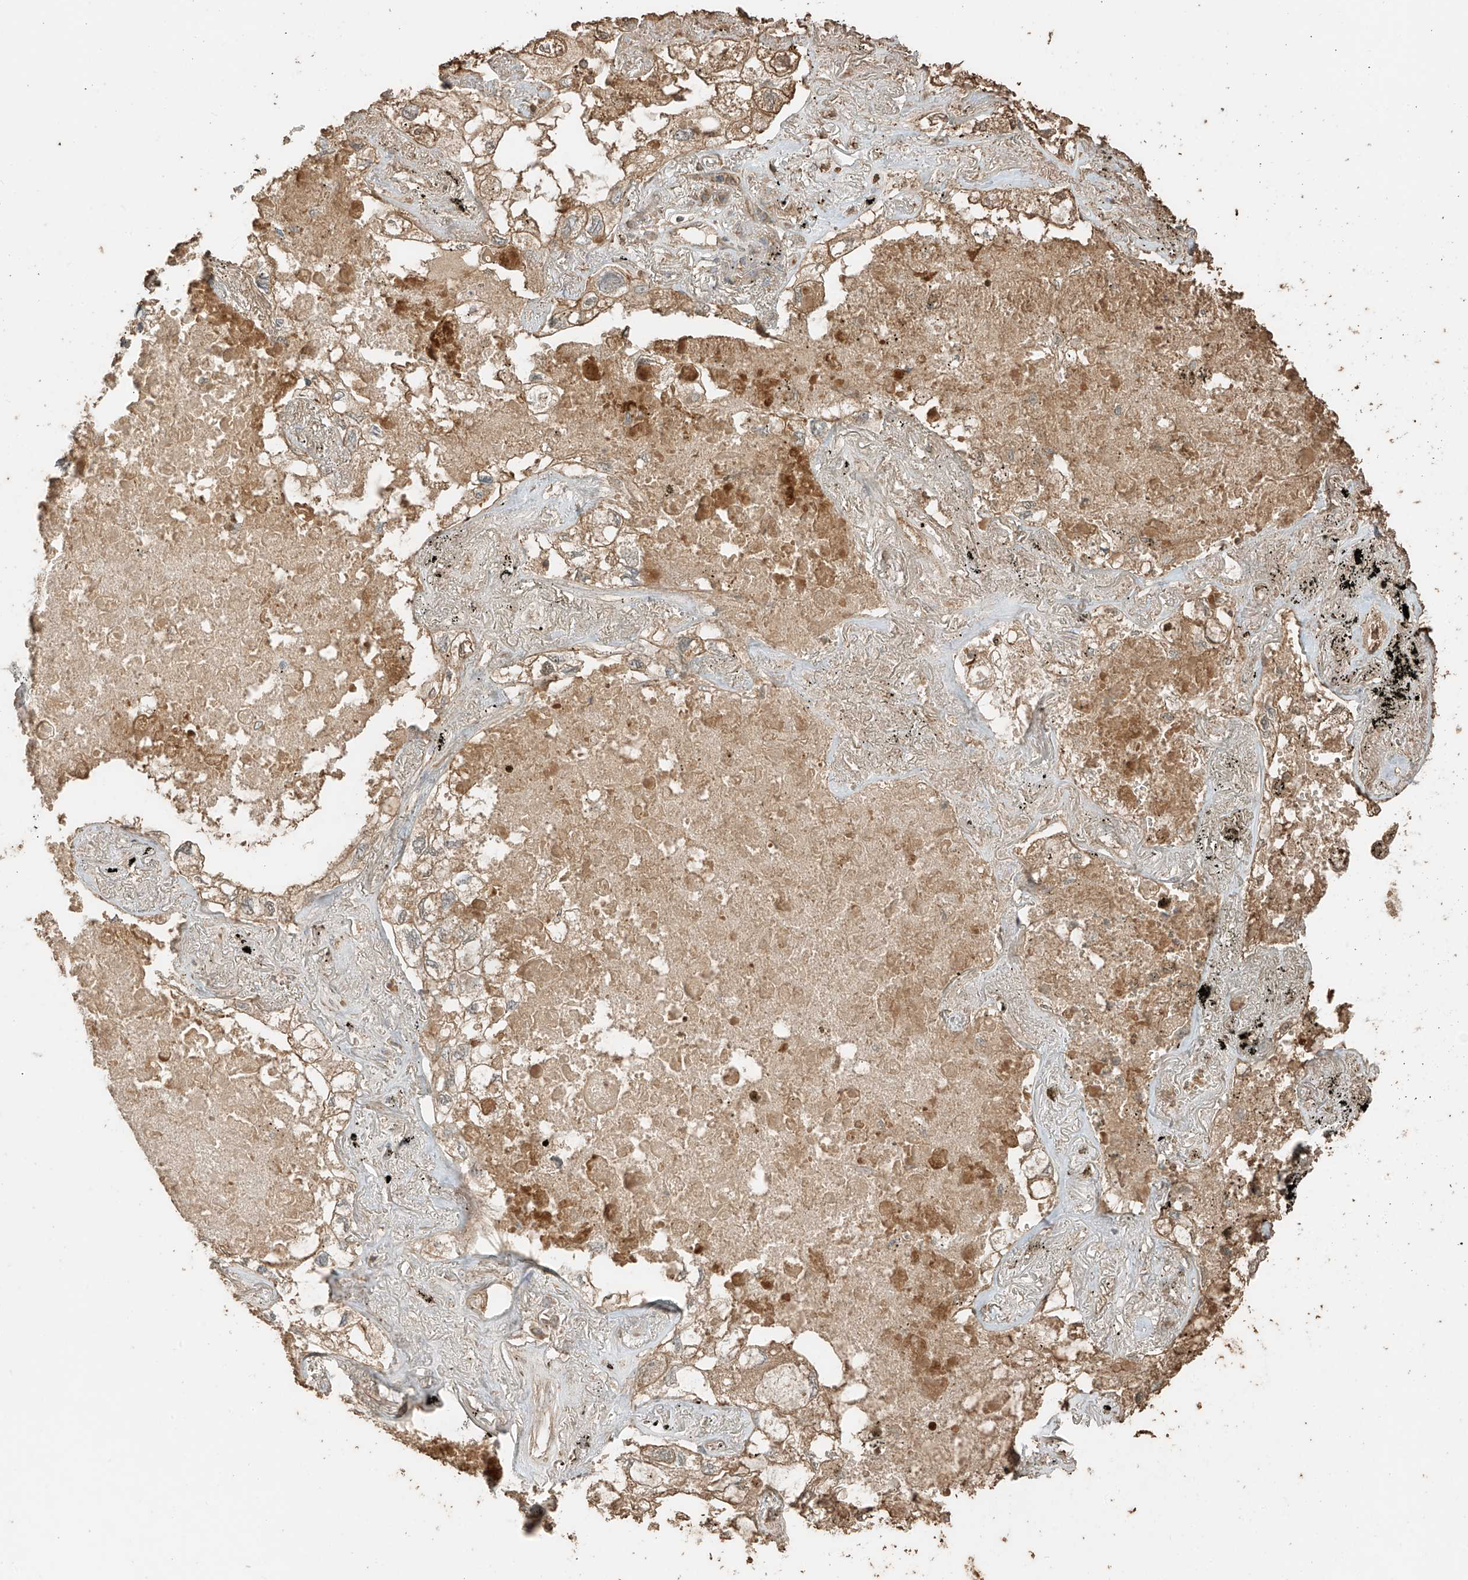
{"staining": {"intensity": "moderate", "quantity": ">75%", "location": "cytoplasmic/membranous"}, "tissue": "lung cancer", "cell_type": "Tumor cells", "image_type": "cancer", "snomed": [{"axis": "morphology", "description": "Adenocarcinoma, NOS"}, {"axis": "topography", "description": "Lung"}], "caption": "Immunohistochemistry (DAB (3,3'-diaminobenzidine)) staining of lung cancer (adenocarcinoma) displays moderate cytoplasmic/membranous protein positivity in approximately >75% of tumor cells.", "gene": "RFTN2", "patient": {"sex": "male", "age": 65}}